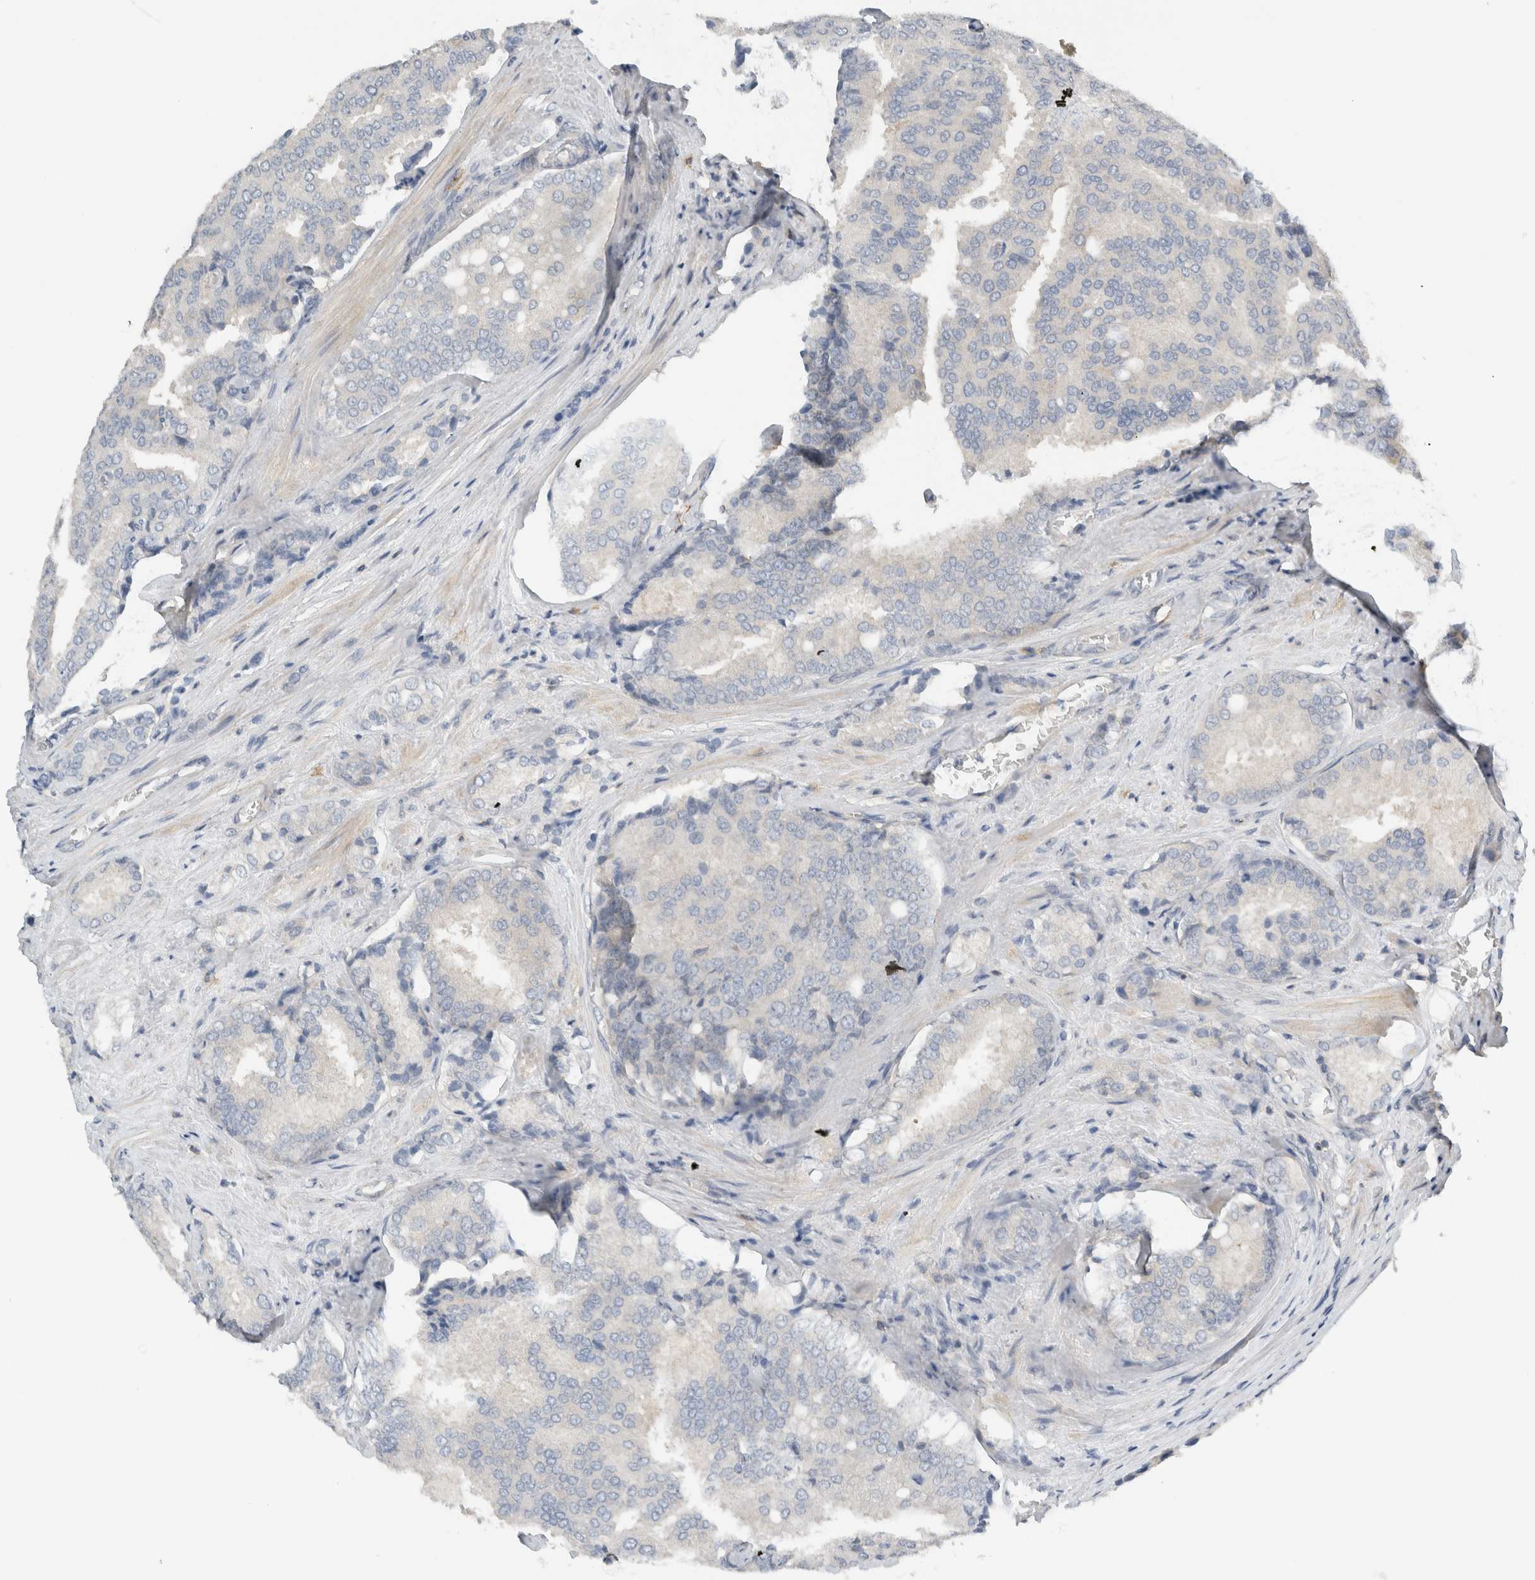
{"staining": {"intensity": "negative", "quantity": "none", "location": "none"}, "tissue": "prostate cancer", "cell_type": "Tumor cells", "image_type": "cancer", "snomed": [{"axis": "morphology", "description": "Adenocarcinoma, High grade"}, {"axis": "topography", "description": "Prostate"}], "caption": "The image displays no staining of tumor cells in prostate cancer (adenocarcinoma (high-grade)).", "gene": "ERCC6L2", "patient": {"sex": "male", "age": 50}}